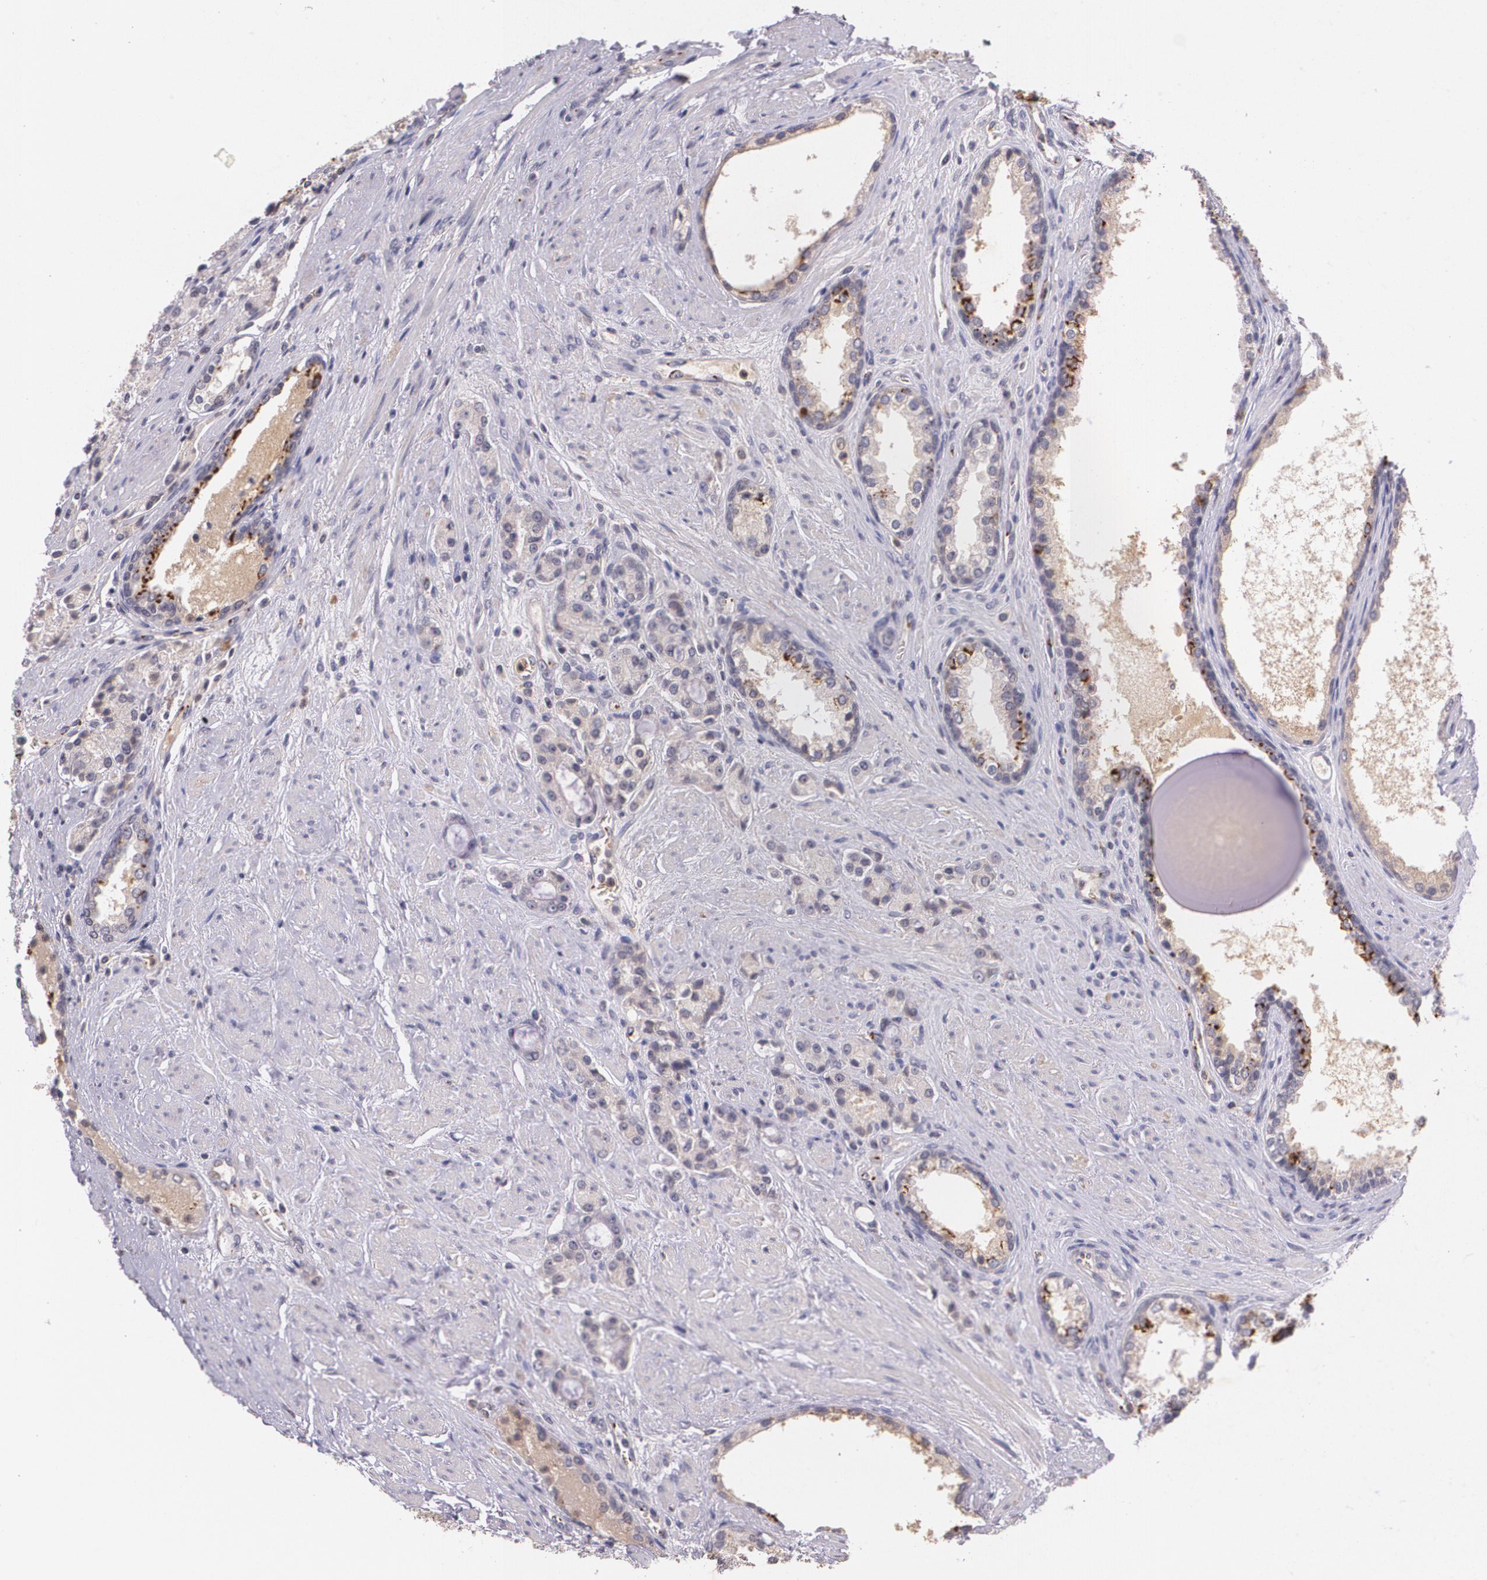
{"staining": {"intensity": "weak", "quantity": ">75%", "location": "cytoplasmic/membranous"}, "tissue": "prostate cancer", "cell_type": "Tumor cells", "image_type": "cancer", "snomed": [{"axis": "morphology", "description": "Adenocarcinoma, Medium grade"}, {"axis": "topography", "description": "Prostate"}], "caption": "Human medium-grade adenocarcinoma (prostate) stained with a protein marker reveals weak staining in tumor cells.", "gene": "TM4SF1", "patient": {"sex": "male", "age": 72}}